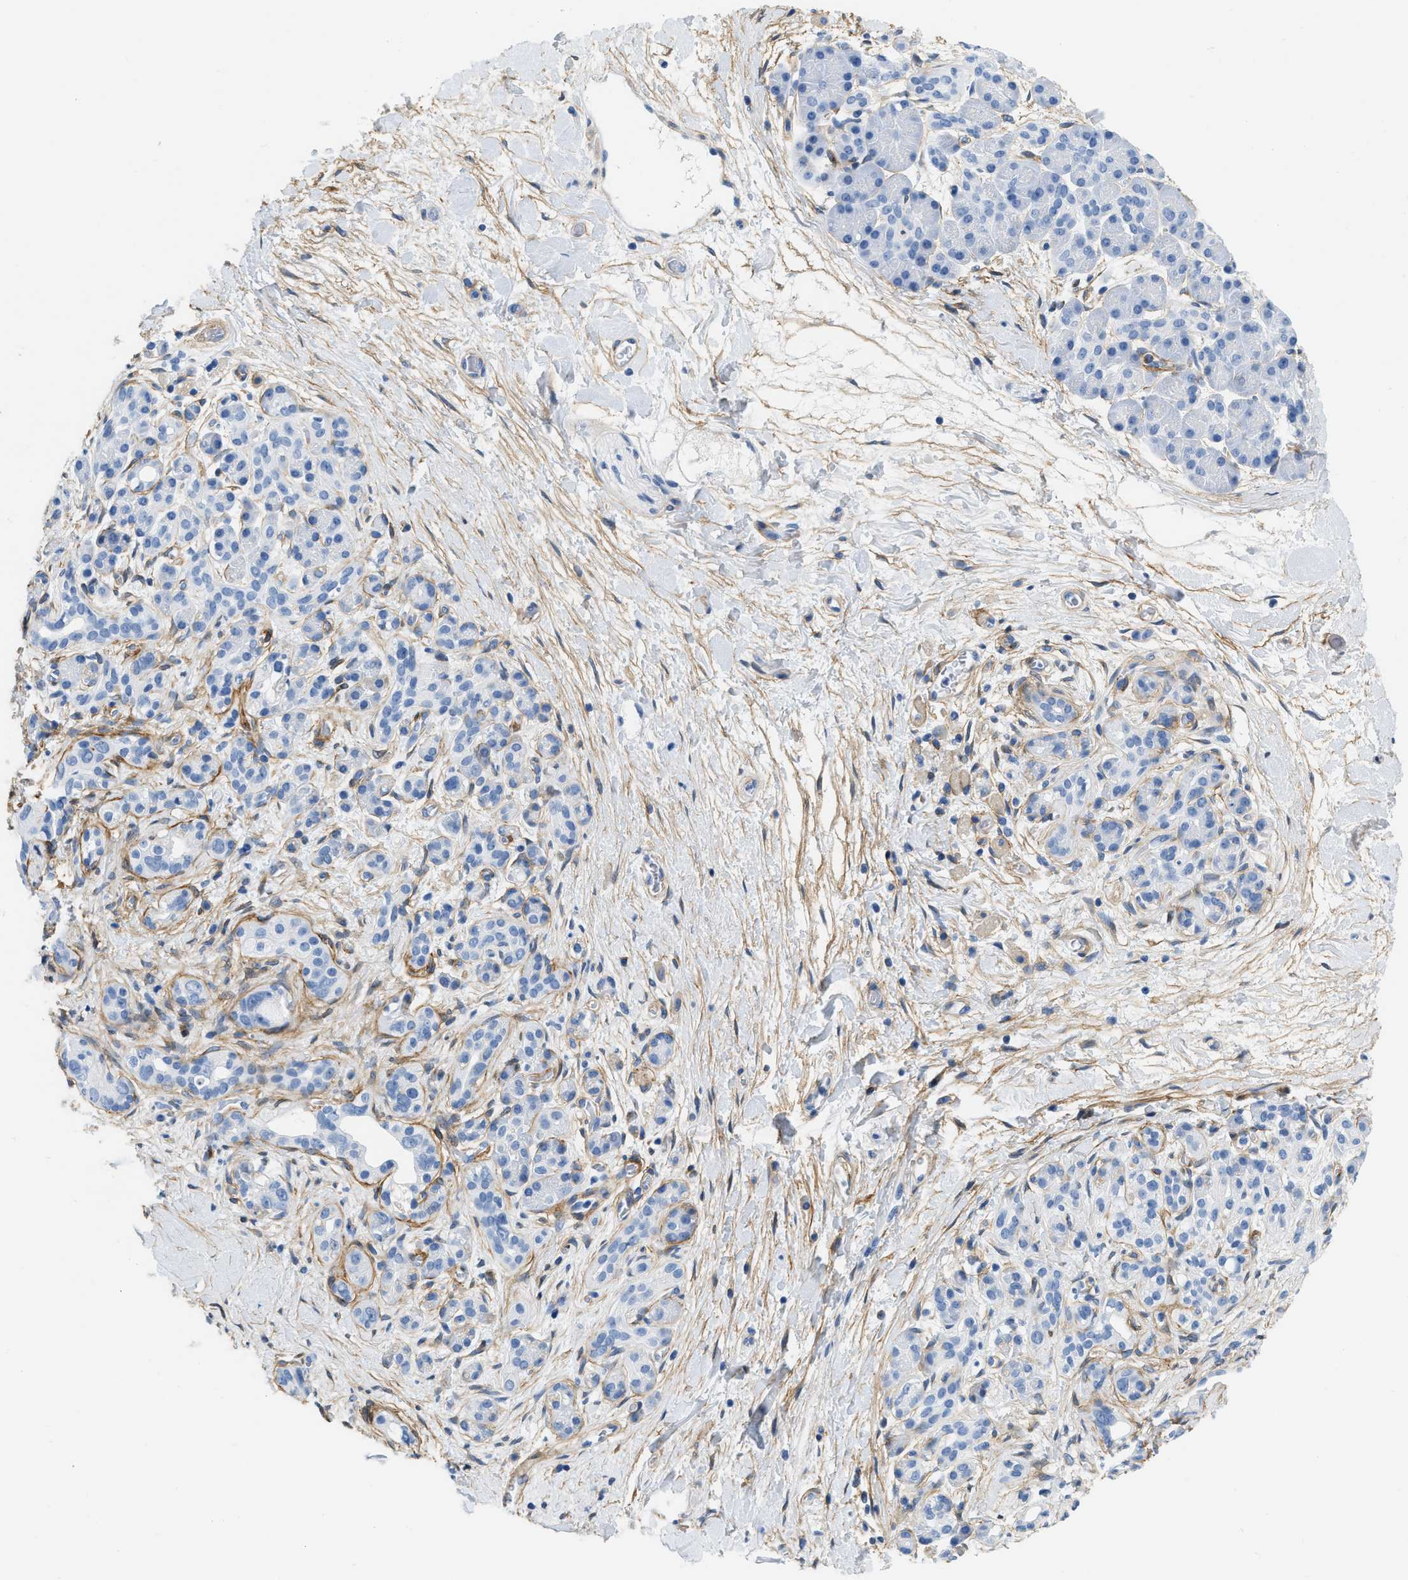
{"staining": {"intensity": "negative", "quantity": "none", "location": "none"}, "tissue": "pancreatic cancer", "cell_type": "Tumor cells", "image_type": "cancer", "snomed": [{"axis": "morphology", "description": "Adenocarcinoma, NOS"}, {"axis": "topography", "description": "Pancreas"}], "caption": "Pancreatic adenocarcinoma was stained to show a protein in brown. There is no significant staining in tumor cells.", "gene": "PDGFRB", "patient": {"sex": "male", "age": 55}}